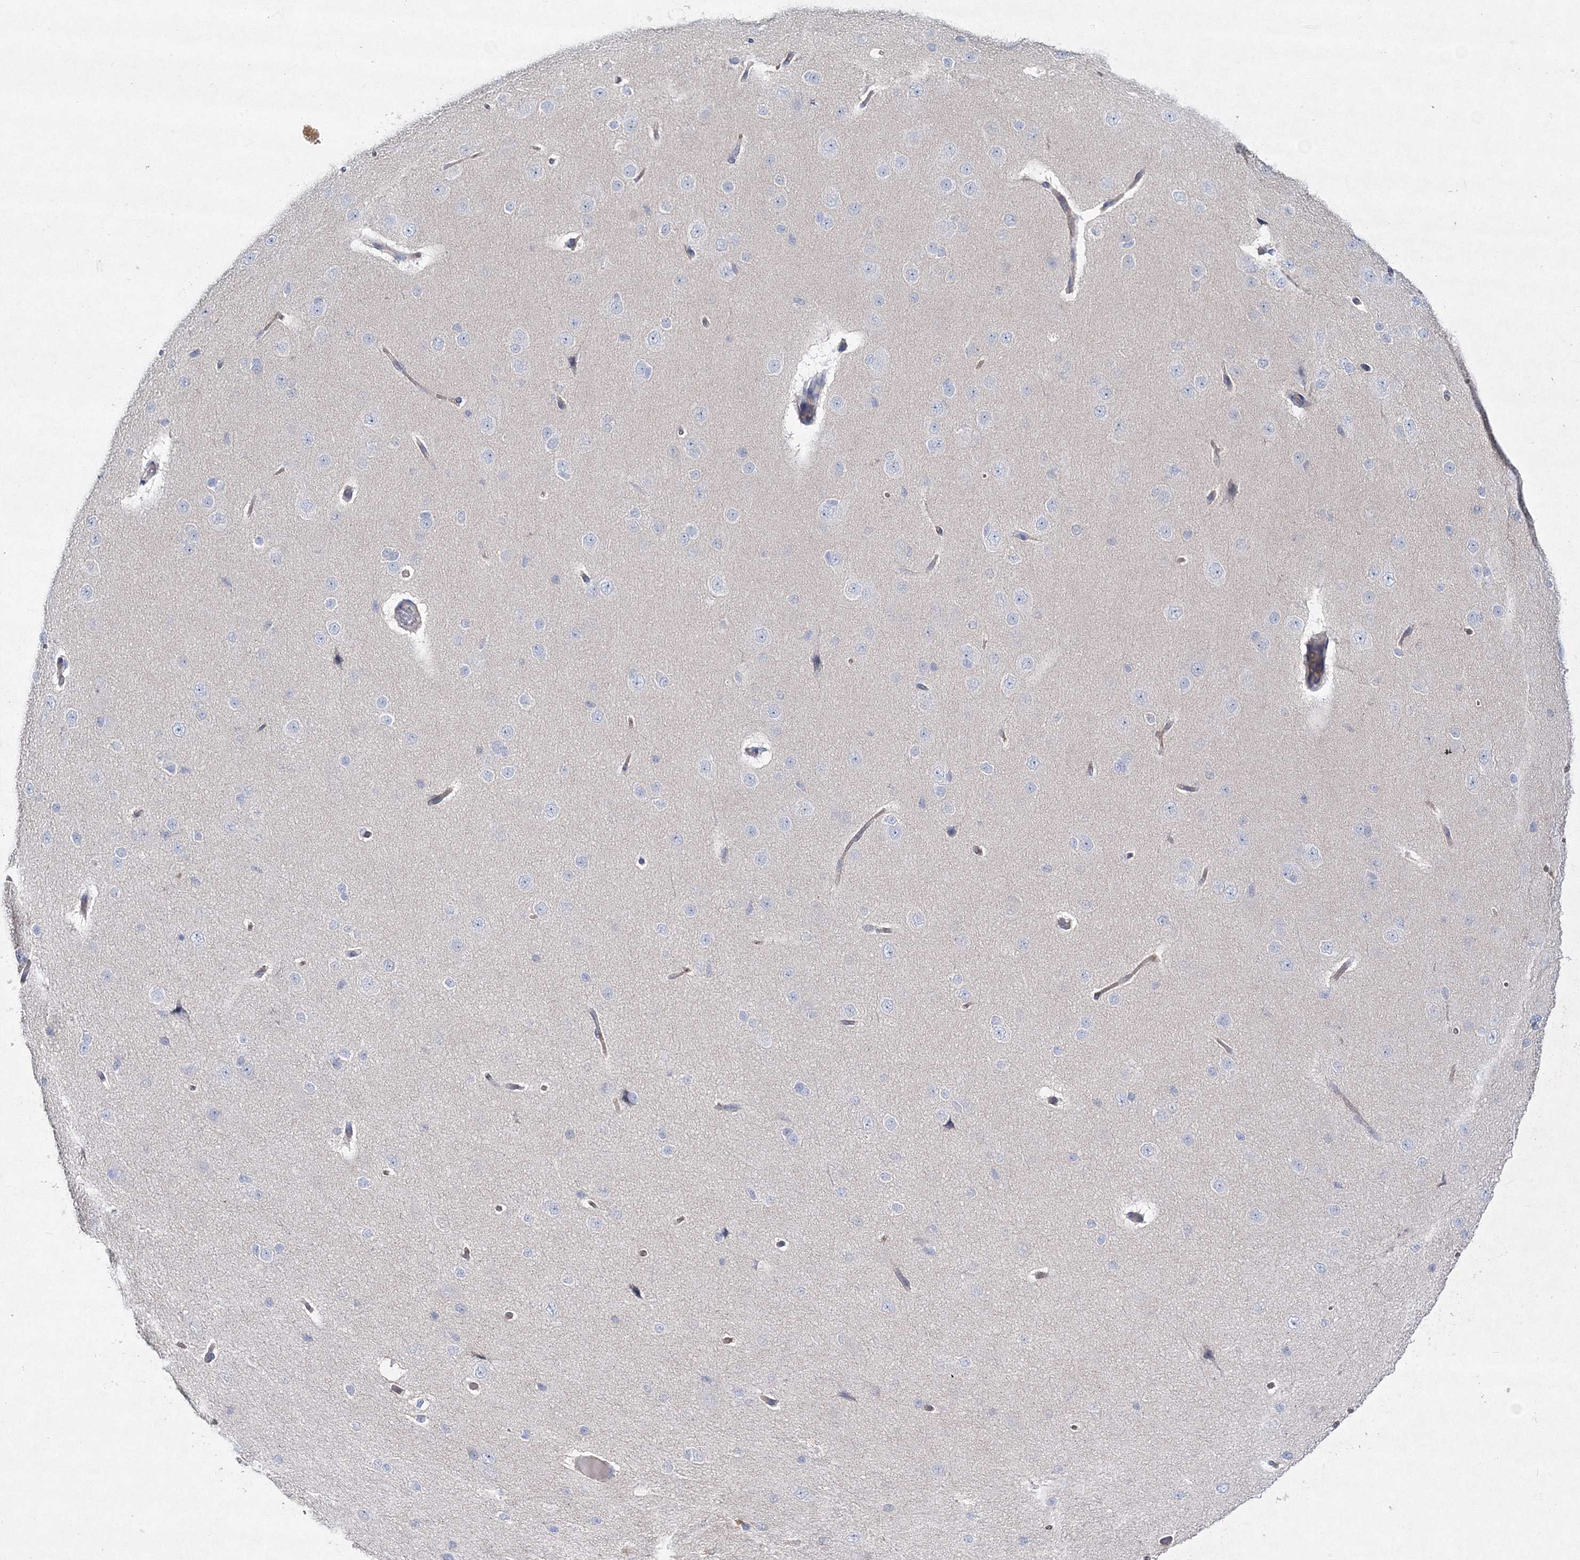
{"staining": {"intensity": "weak", "quantity": ">75%", "location": "cytoplasmic/membranous"}, "tissue": "cerebral cortex", "cell_type": "Endothelial cells", "image_type": "normal", "snomed": [{"axis": "morphology", "description": "Normal tissue, NOS"}, {"axis": "morphology", "description": "Developmental malformation"}, {"axis": "topography", "description": "Cerebral cortex"}], "caption": "Immunohistochemical staining of normal human cerebral cortex reveals >75% levels of weak cytoplasmic/membranous protein expression in about >75% of endothelial cells.", "gene": "NAA40", "patient": {"sex": "female", "age": 30}}